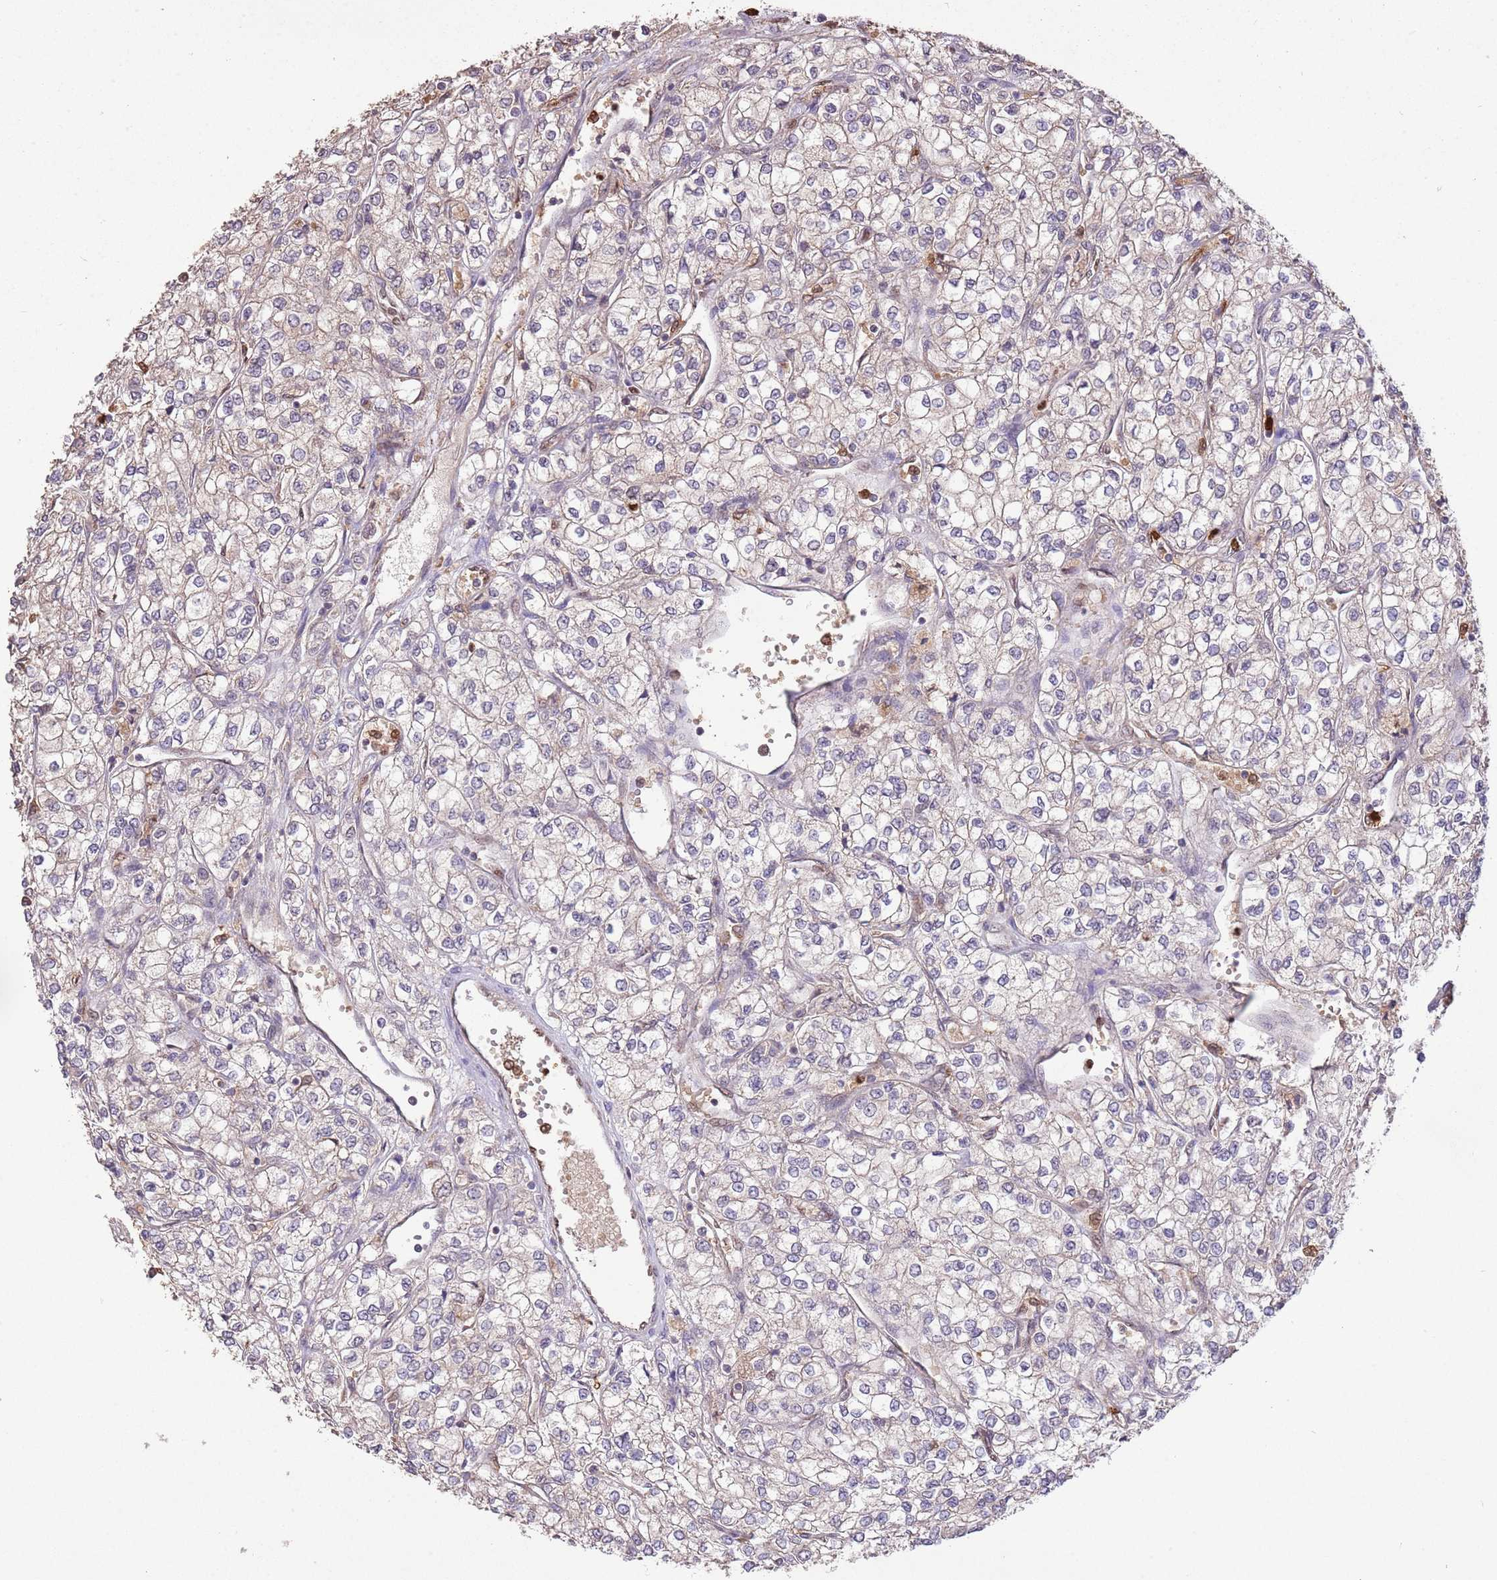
{"staining": {"intensity": "negative", "quantity": "none", "location": "none"}, "tissue": "renal cancer", "cell_type": "Tumor cells", "image_type": "cancer", "snomed": [{"axis": "morphology", "description": "Adenocarcinoma, NOS"}, {"axis": "topography", "description": "Kidney"}], "caption": "There is no significant staining in tumor cells of renal adenocarcinoma.", "gene": "AMIGO1", "patient": {"sex": "male", "age": 80}}